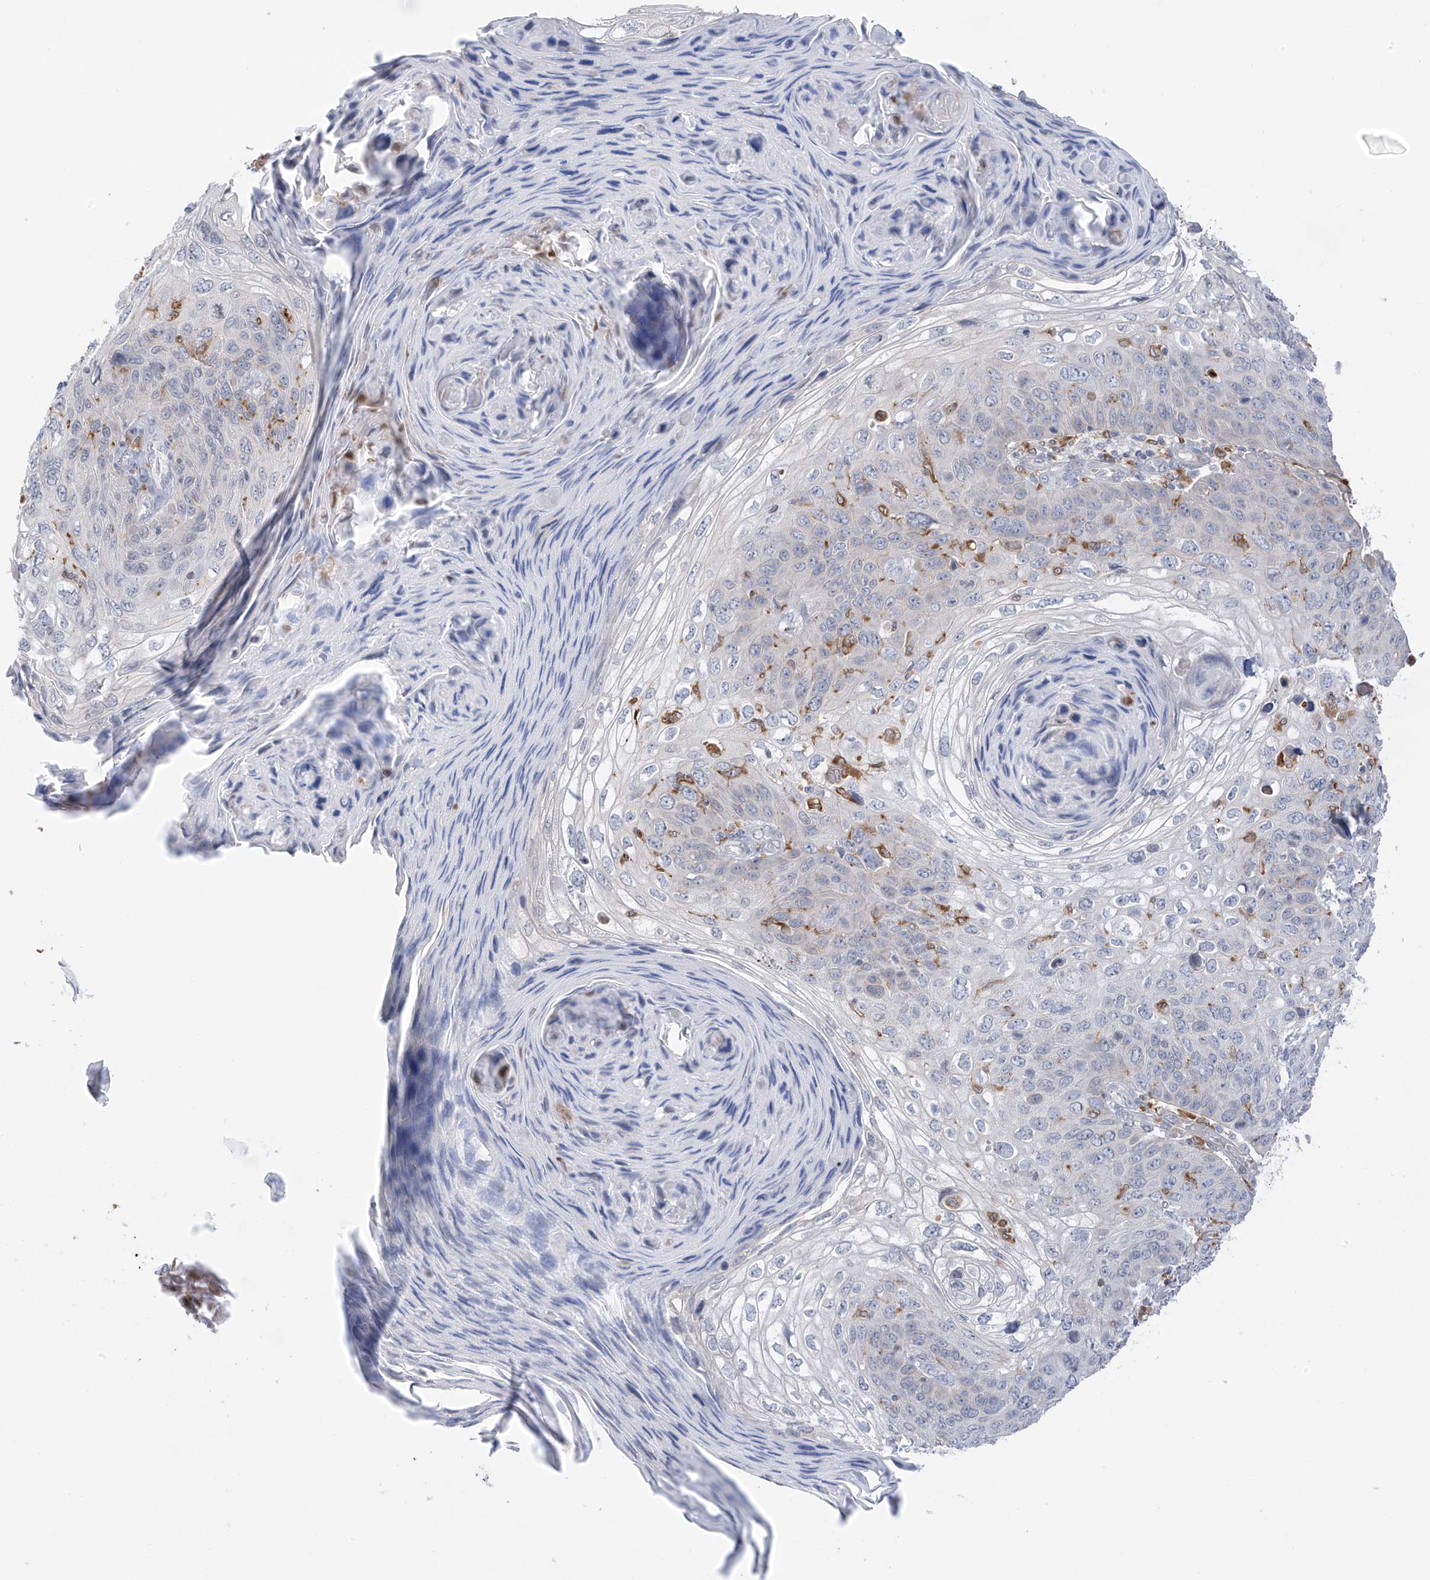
{"staining": {"intensity": "negative", "quantity": "none", "location": "none"}, "tissue": "skin cancer", "cell_type": "Tumor cells", "image_type": "cancer", "snomed": [{"axis": "morphology", "description": "Squamous cell carcinoma, NOS"}, {"axis": "topography", "description": "Skin"}], "caption": "The histopathology image reveals no significant positivity in tumor cells of skin cancer (squamous cell carcinoma).", "gene": "TBXAS1", "patient": {"sex": "female", "age": 90}}